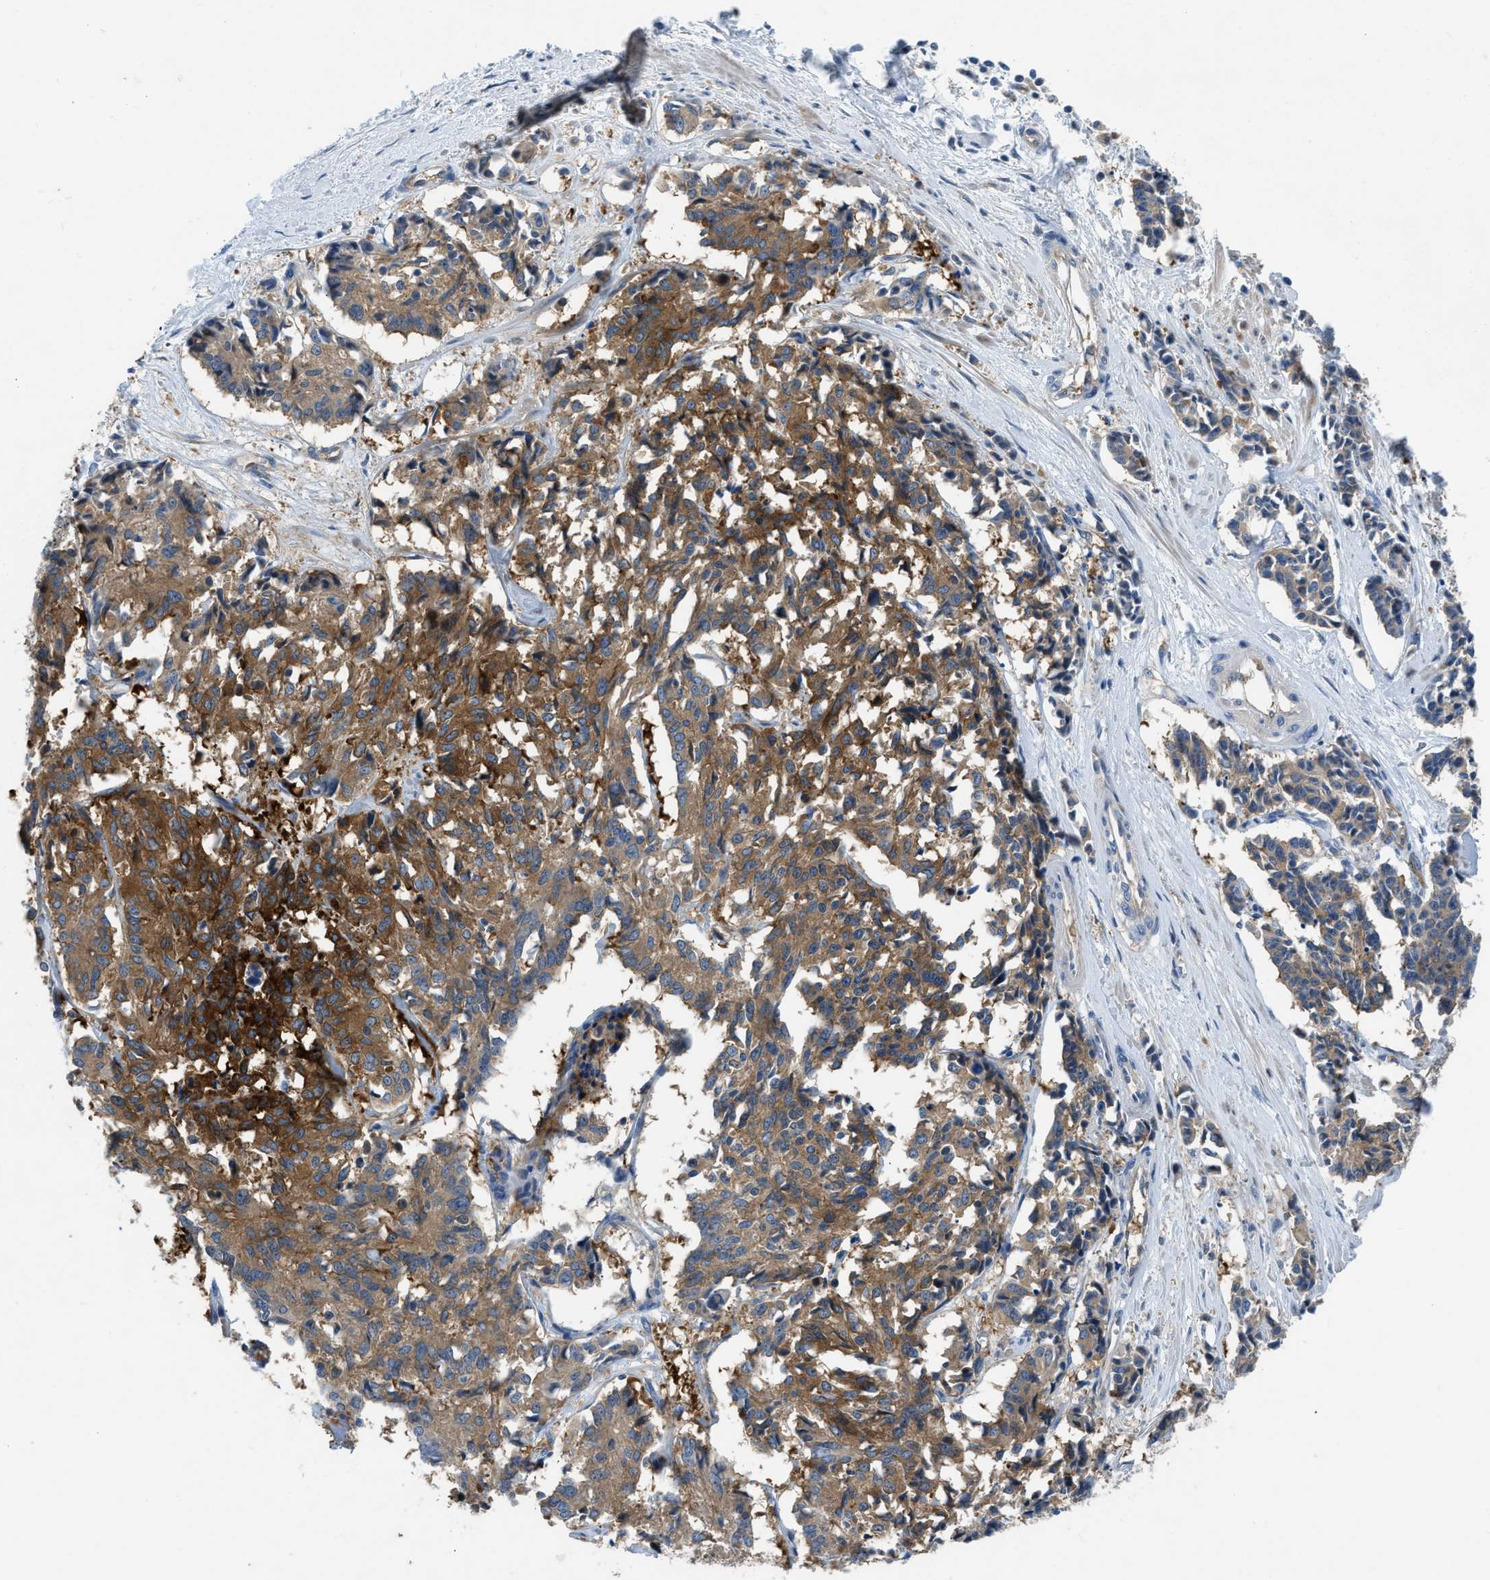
{"staining": {"intensity": "moderate", "quantity": ">75%", "location": "cytoplasmic/membranous"}, "tissue": "cervical cancer", "cell_type": "Tumor cells", "image_type": "cancer", "snomed": [{"axis": "morphology", "description": "Squamous cell carcinoma, NOS"}, {"axis": "topography", "description": "Cervix"}], "caption": "Immunohistochemistry (IHC) staining of cervical squamous cell carcinoma, which shows medium levels of moderate cytoplasmic/membranous staining in about >75% of tumor cells indicating moderate cytoplasmic/membranous protein positivity. The staining was performed using DAB (3,3'-diaminobenzidine) (brown) for protein detection and nuclei were counterstained in hematoxylin (blue).", "gene": "PFKP", "patient": {"sex": "female", "age": 35}}